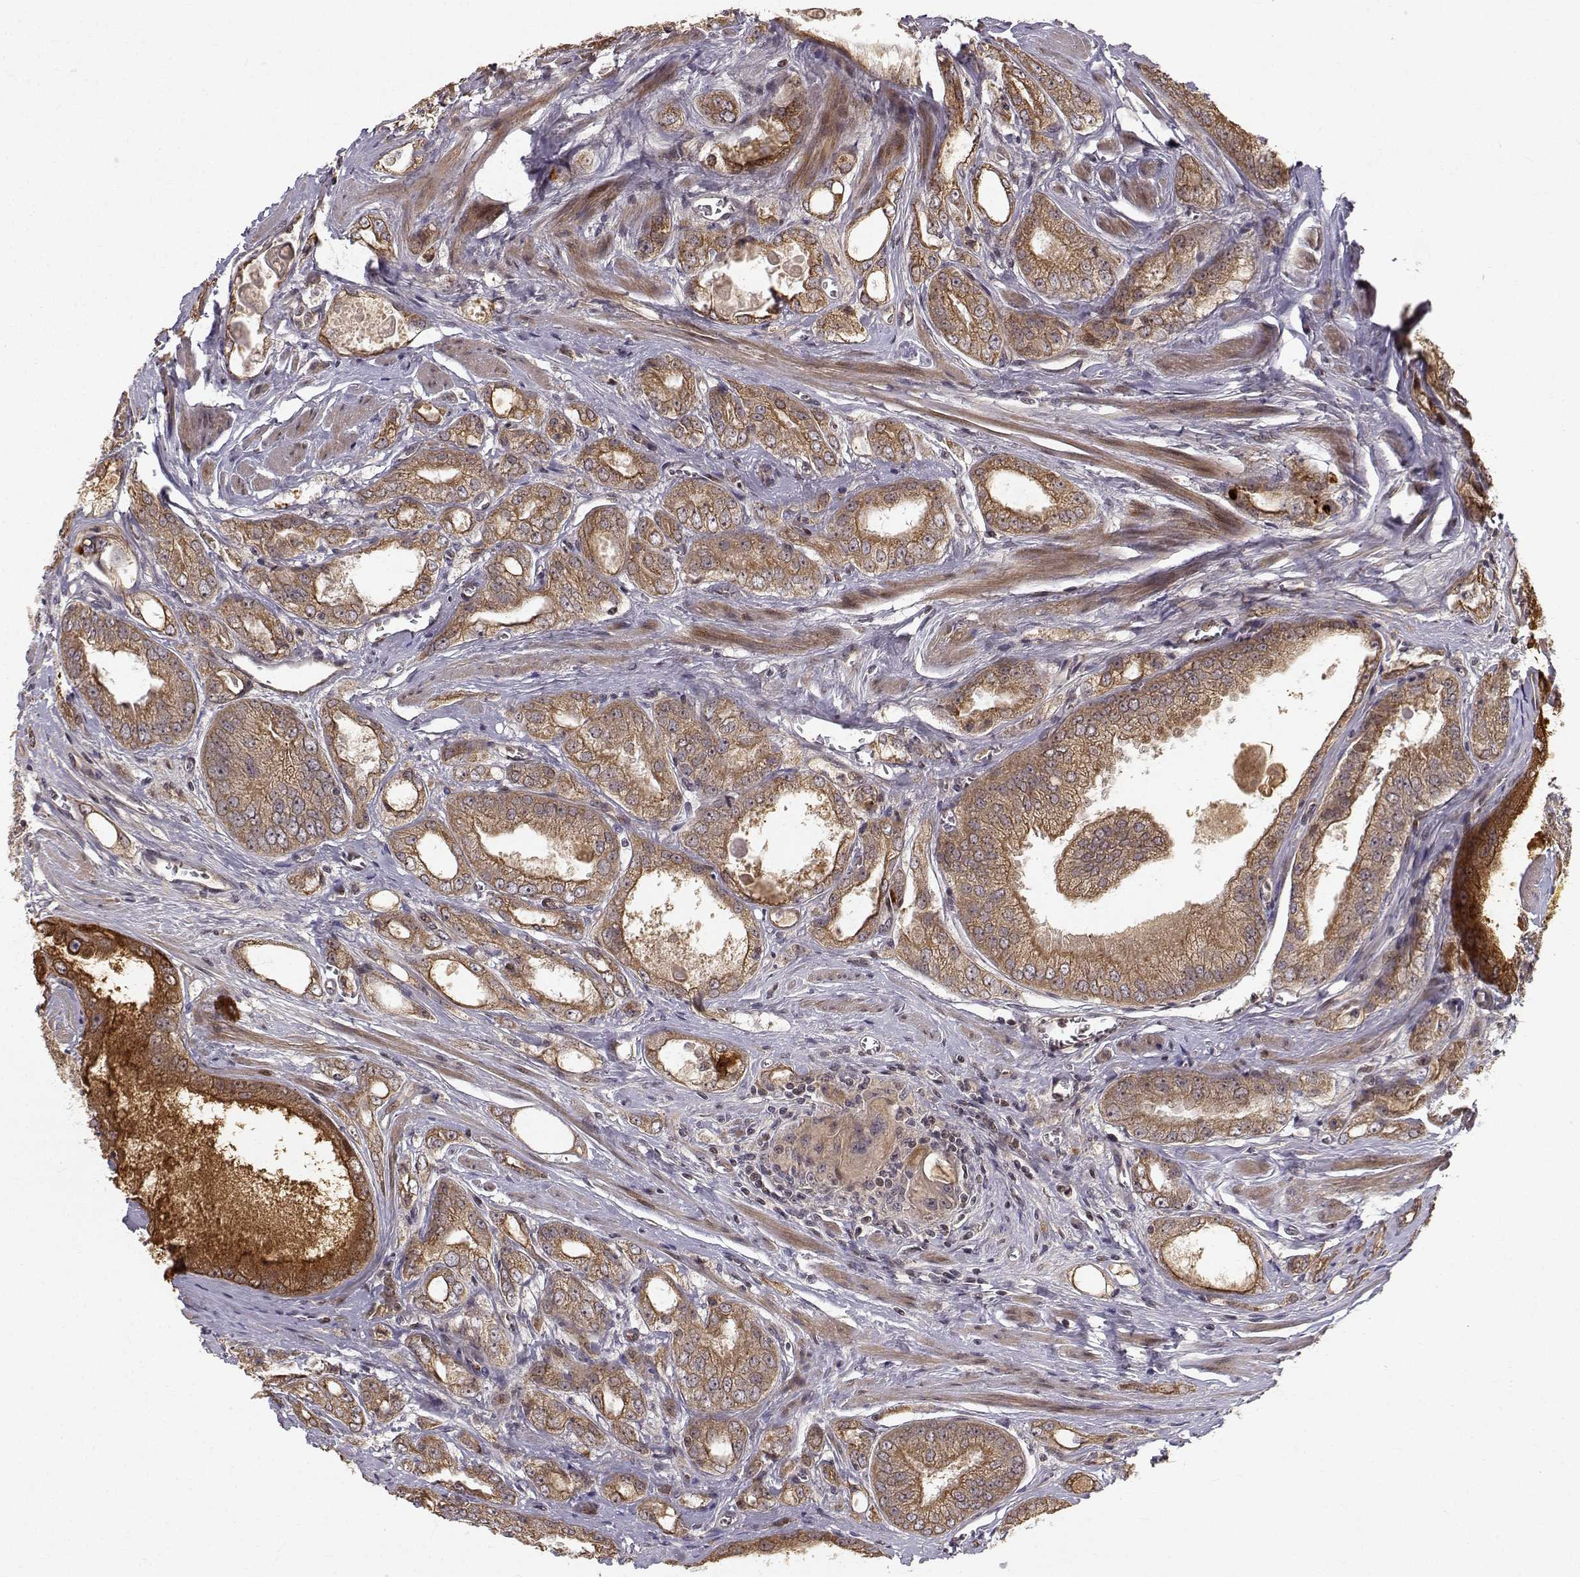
{"staining": {"intensity": "strong", "quantity": "<25%", "location": "cytoplasmic/membranous"}, "tissue": "prostate cancer", "cell_type": "Tumor cells", "image_type": "cancer", "snomed": [{"axis": "morphology", "description": "Adenocarcinoma, NOS"}, {"axis": "morphology", "description": "Adenocarcinoma, High grade"}, {"axis": "topography", "description": "Prostate"}], "caption": "Brown immunohistochemical staining in prostate adenocarcinoma reveals strong cytoplasmic/membranous expression in about <25% of tumor cells. (IHC, brightfield microscopy, high magnification).", "gene": "APC", "patient": {"sex": "male", "age": 70}}